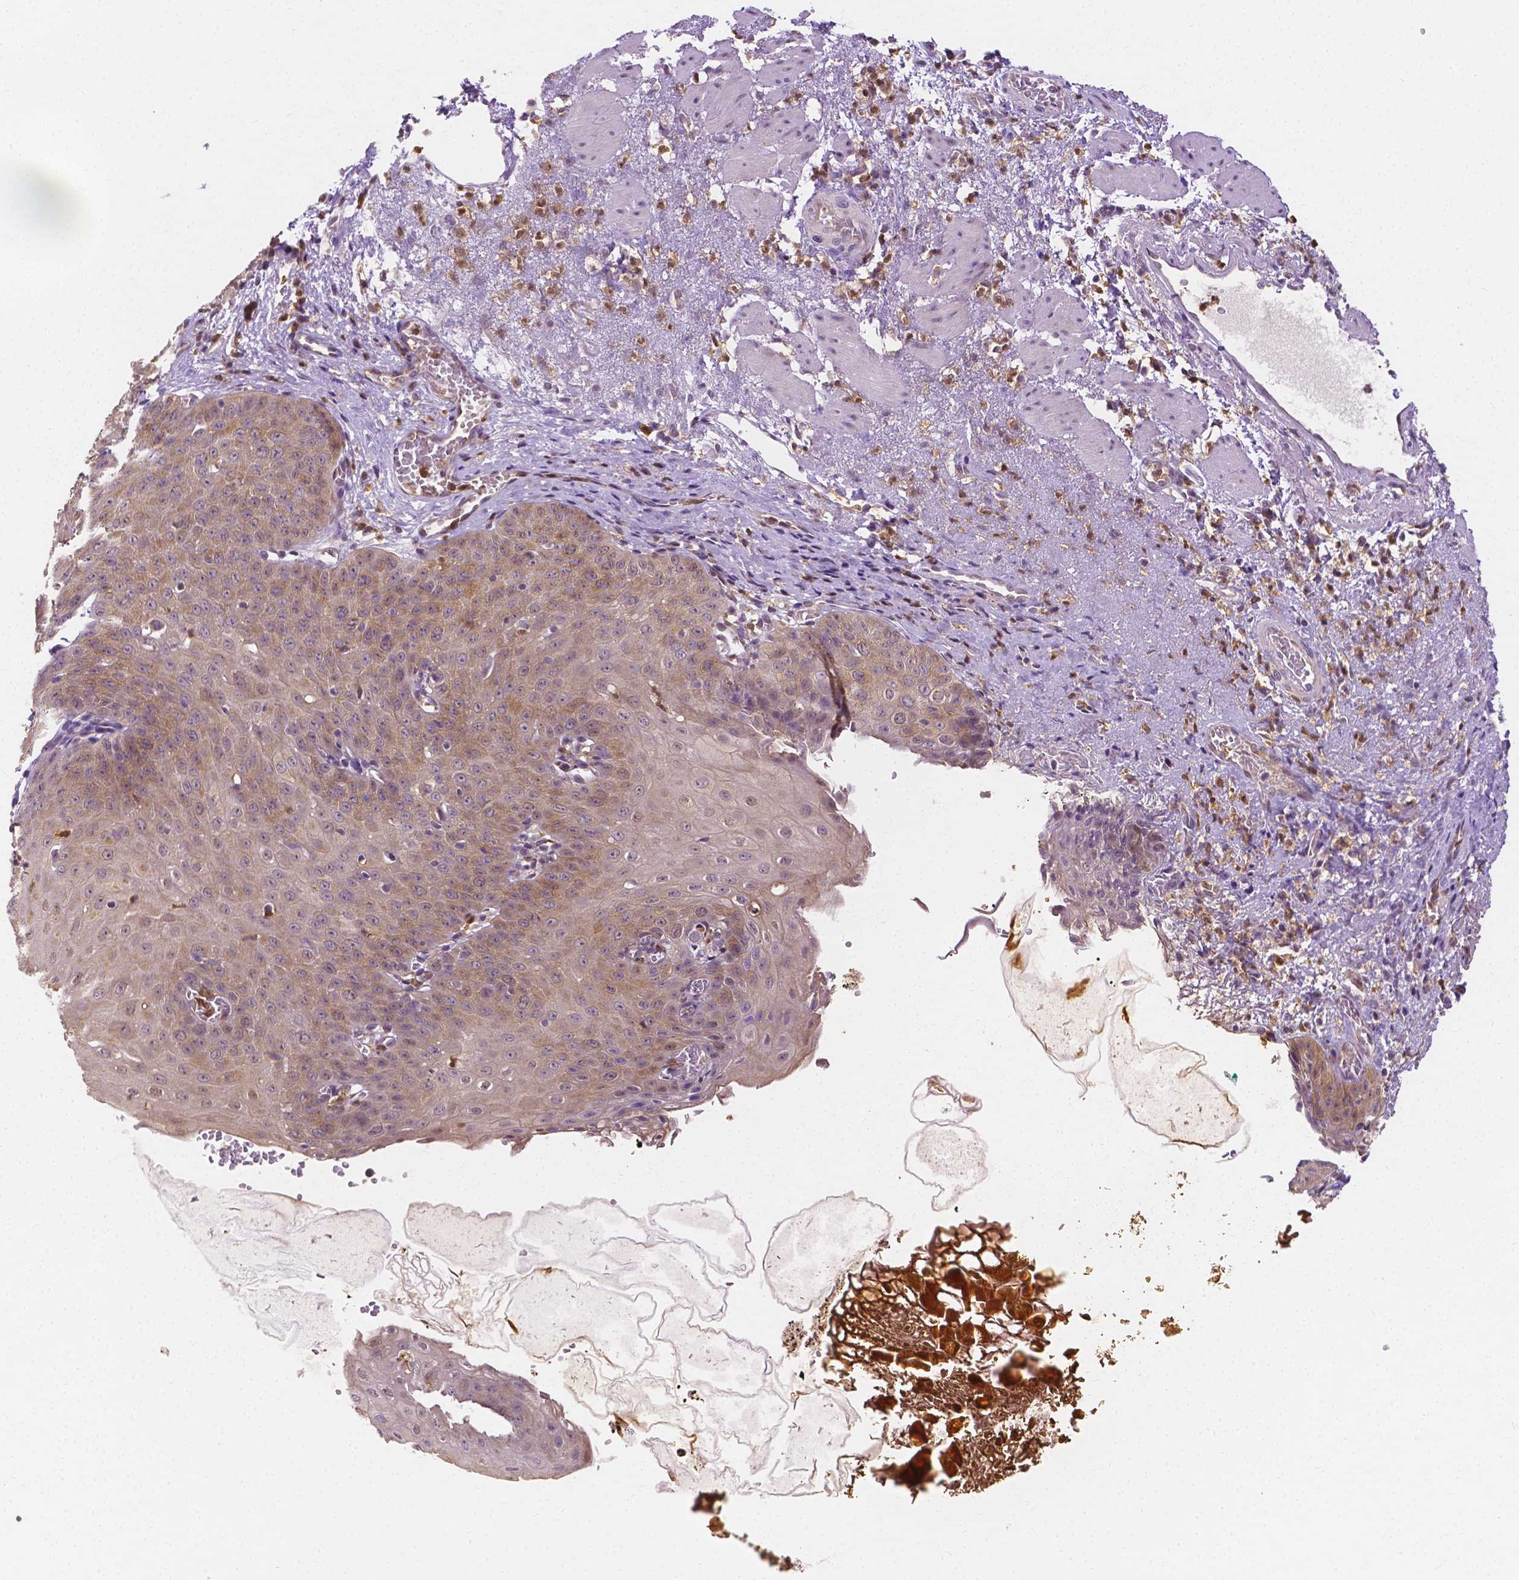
{"staining": {"intensity": "weak", "quantity": "25%-75%", "location": "cytoplasmic/membranous"}, "tissue": "esophagus", "cell_type": "Squamous epithelial cells", "image_type": "normal", "snomed": [{"axis": "morphology", "description": "Normal tissue, NOS"}, {"axis": "topography", "description": "Esophagus"}], "caption": "Protein analysis of unremarkable esophagus exhibits weak cytoplasmic/membranous expression in about 25%-75% of squamous epithelial cells.", "gene": "ZNRD2", "patient": {"sex": "male", "age": 71}}